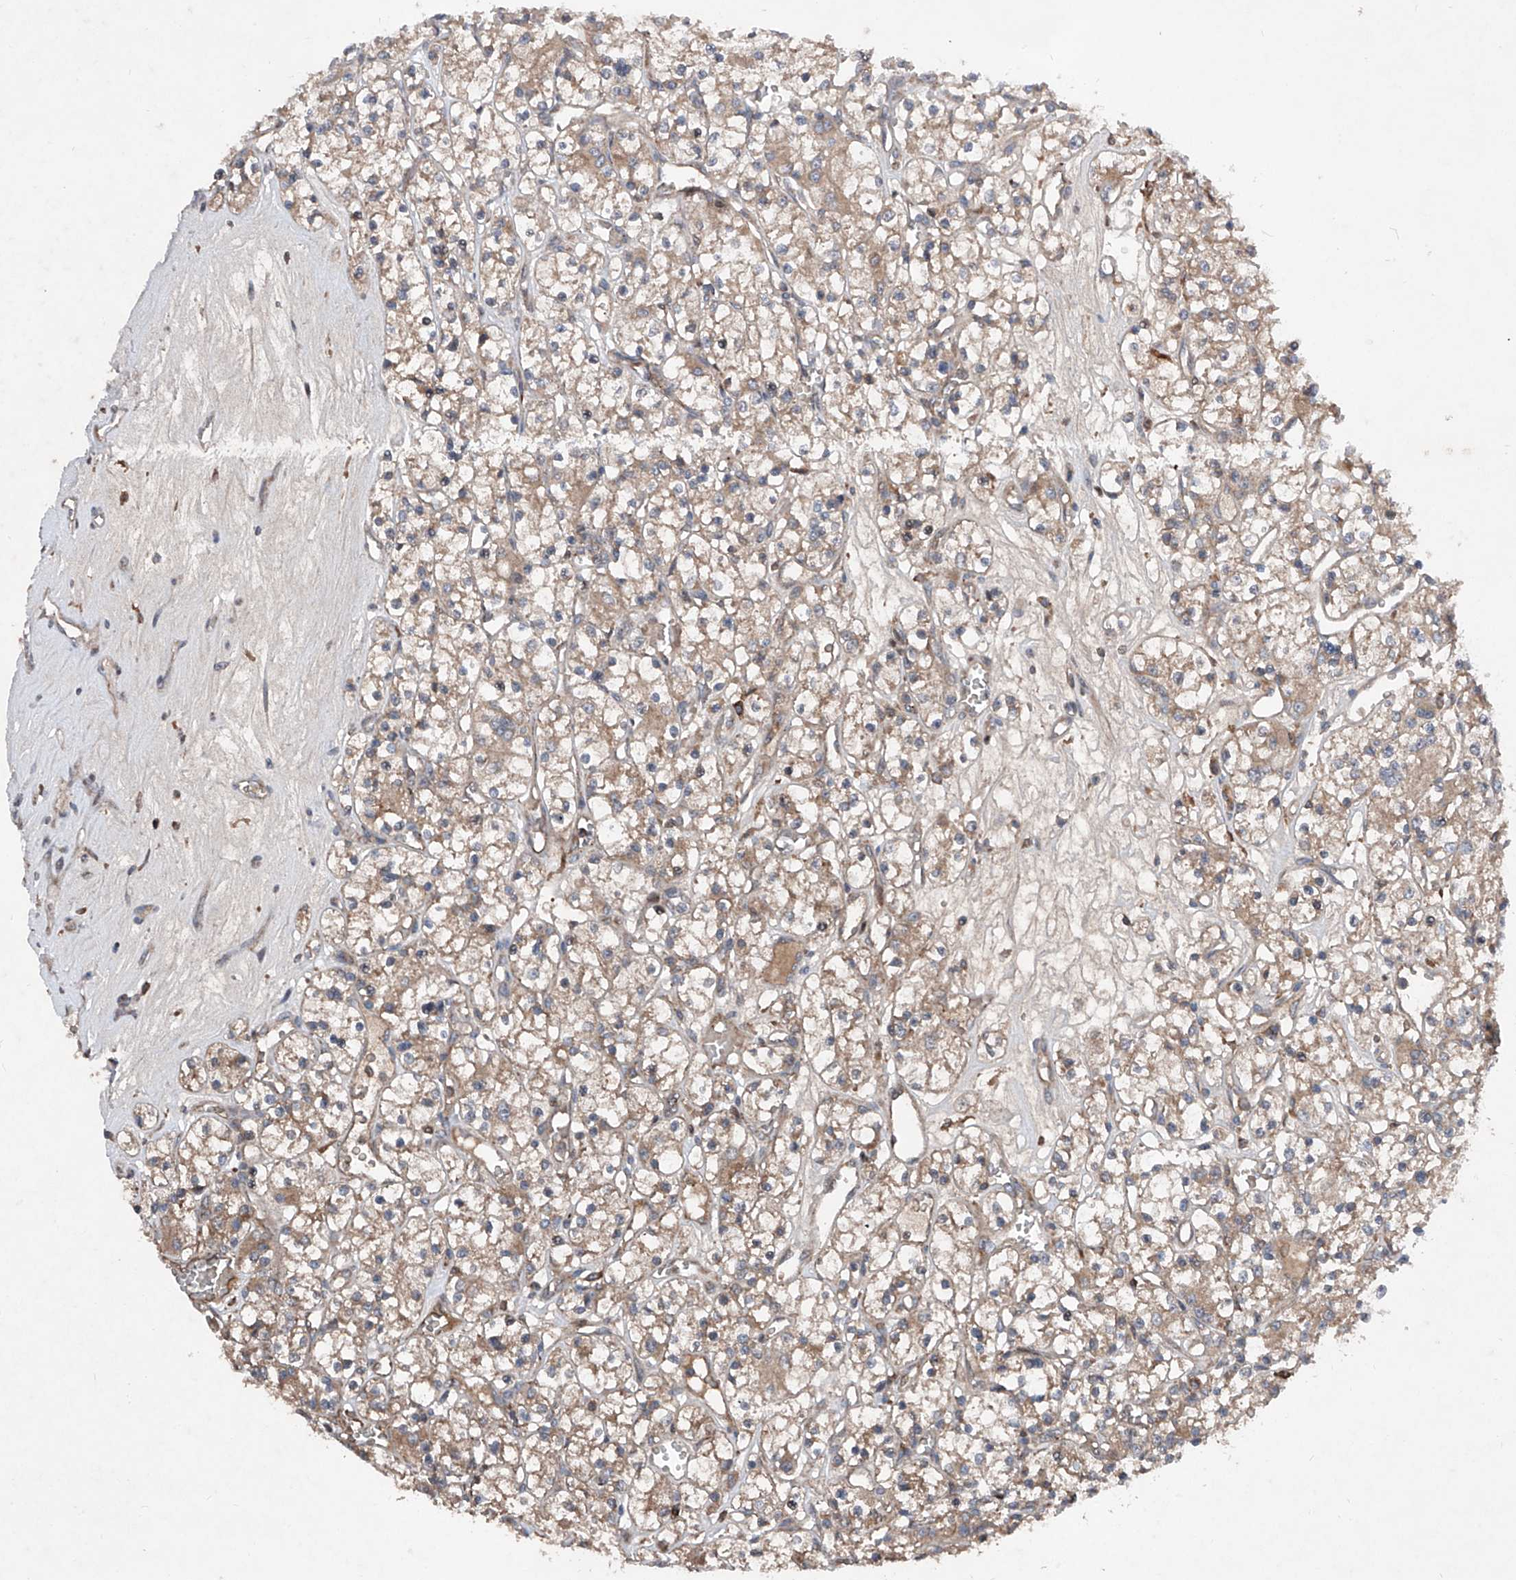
{"staining": {"intensity": "weak", "quantity": ">75%", "location": "cytoplasmic/membranous"}, "tissue": "renal cancer", "cell_type": "Tumor cells", "image_type": "cancer", "snomed": [{"axis": "morphology", "description": "Adenocarcinoma, NOS"}, {"axis": "topography", "description": "Kidney"}], "caption": "Immunohistochemistry of renal adenocarcinoma reveals low levels of weak cytoplasmic/membranous expression in about >75% of tumor cells. Using DAB (brown) and hematoxylin (blue) stains, captured at high magnification using brightfield microscopy.", "gene": "DAD1", "patient": {"sex": "female", "age": 59}}